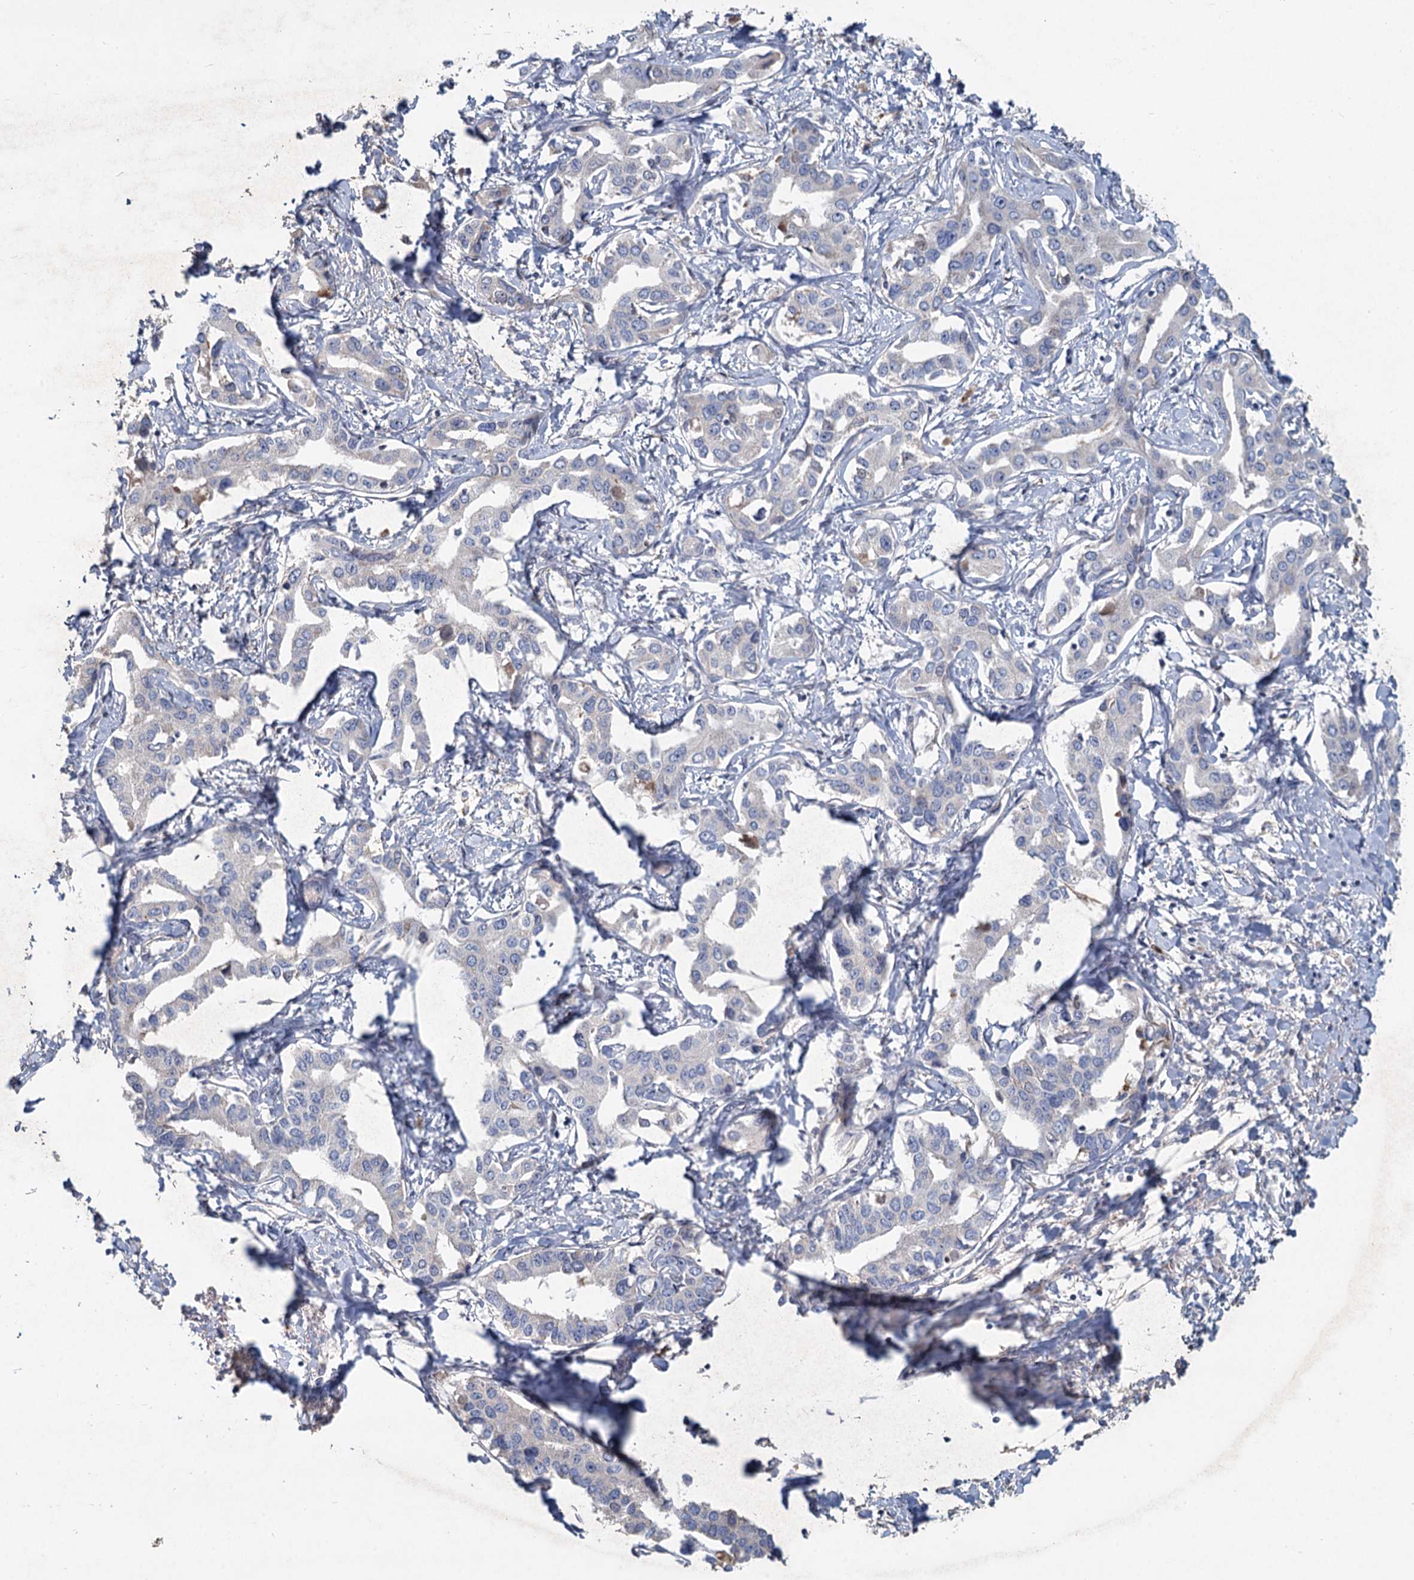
{"staining": {"intensity": "negative", "quantity": "none", "location": "none"}, "tissue": "liver cancer", "cell_type": "Tumor cells", "image_type": "cancer", "snomed": [{"axis": "morphology", "description": "Cholangiocarcinoma"}, {"axis": "topography", "description": "Liver"}], "caption": "Cholangiocarcinoma (liver) was stained to show a protein in brown. There is no significant staining in tumor cells.", "gene": "HES2", "patient": {"sex": "male", "age": 59}}